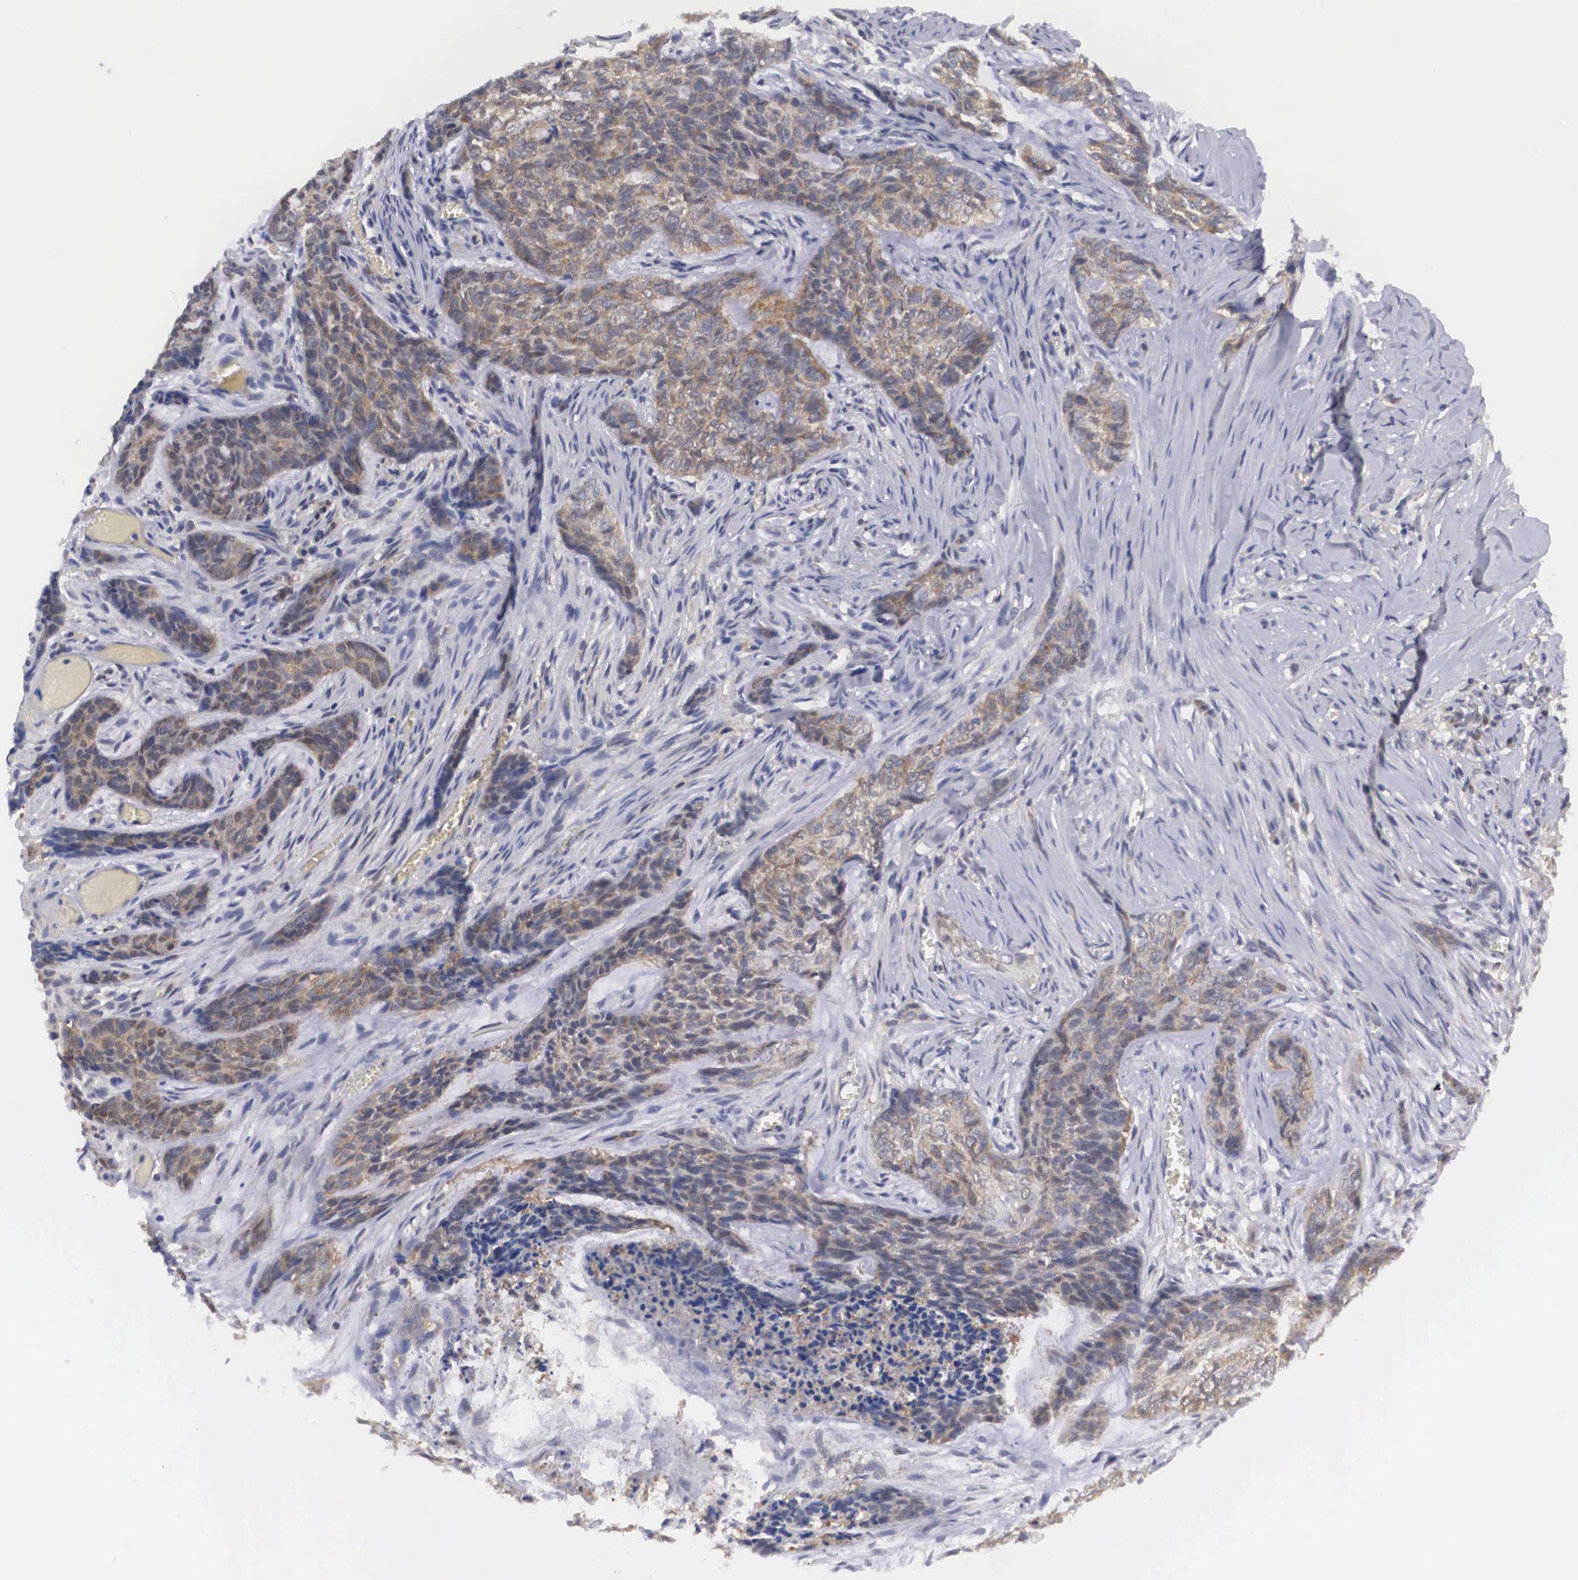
{"staining": {"intensity": "weak", "quantity": "25%-75%", "location": "cytoplasmic/membranous"}, "tissue": "skin cancer", "cell_type": "Tumor cells", "image_type": "cancer", "snomed": [{"axis": "morphology", "description": "Normal tissue, NOS"}, {"axis": "morphology", "description": "Basal cell carcinoma"}, {"axis": "topography", "description": "Skin"}], "caption": "Immunohistochemical staining of human skin cancer shows weak cytoplasmic/membranous protein positivity in about 25%-75% of tumor cells. The protein of interest is stained brown, and the nuclei are stained in blue (DAB IHC with brightfield microscopy, high magnification).", "gene": "ADSL", "patient": {"sex": "female", "age": 65}}